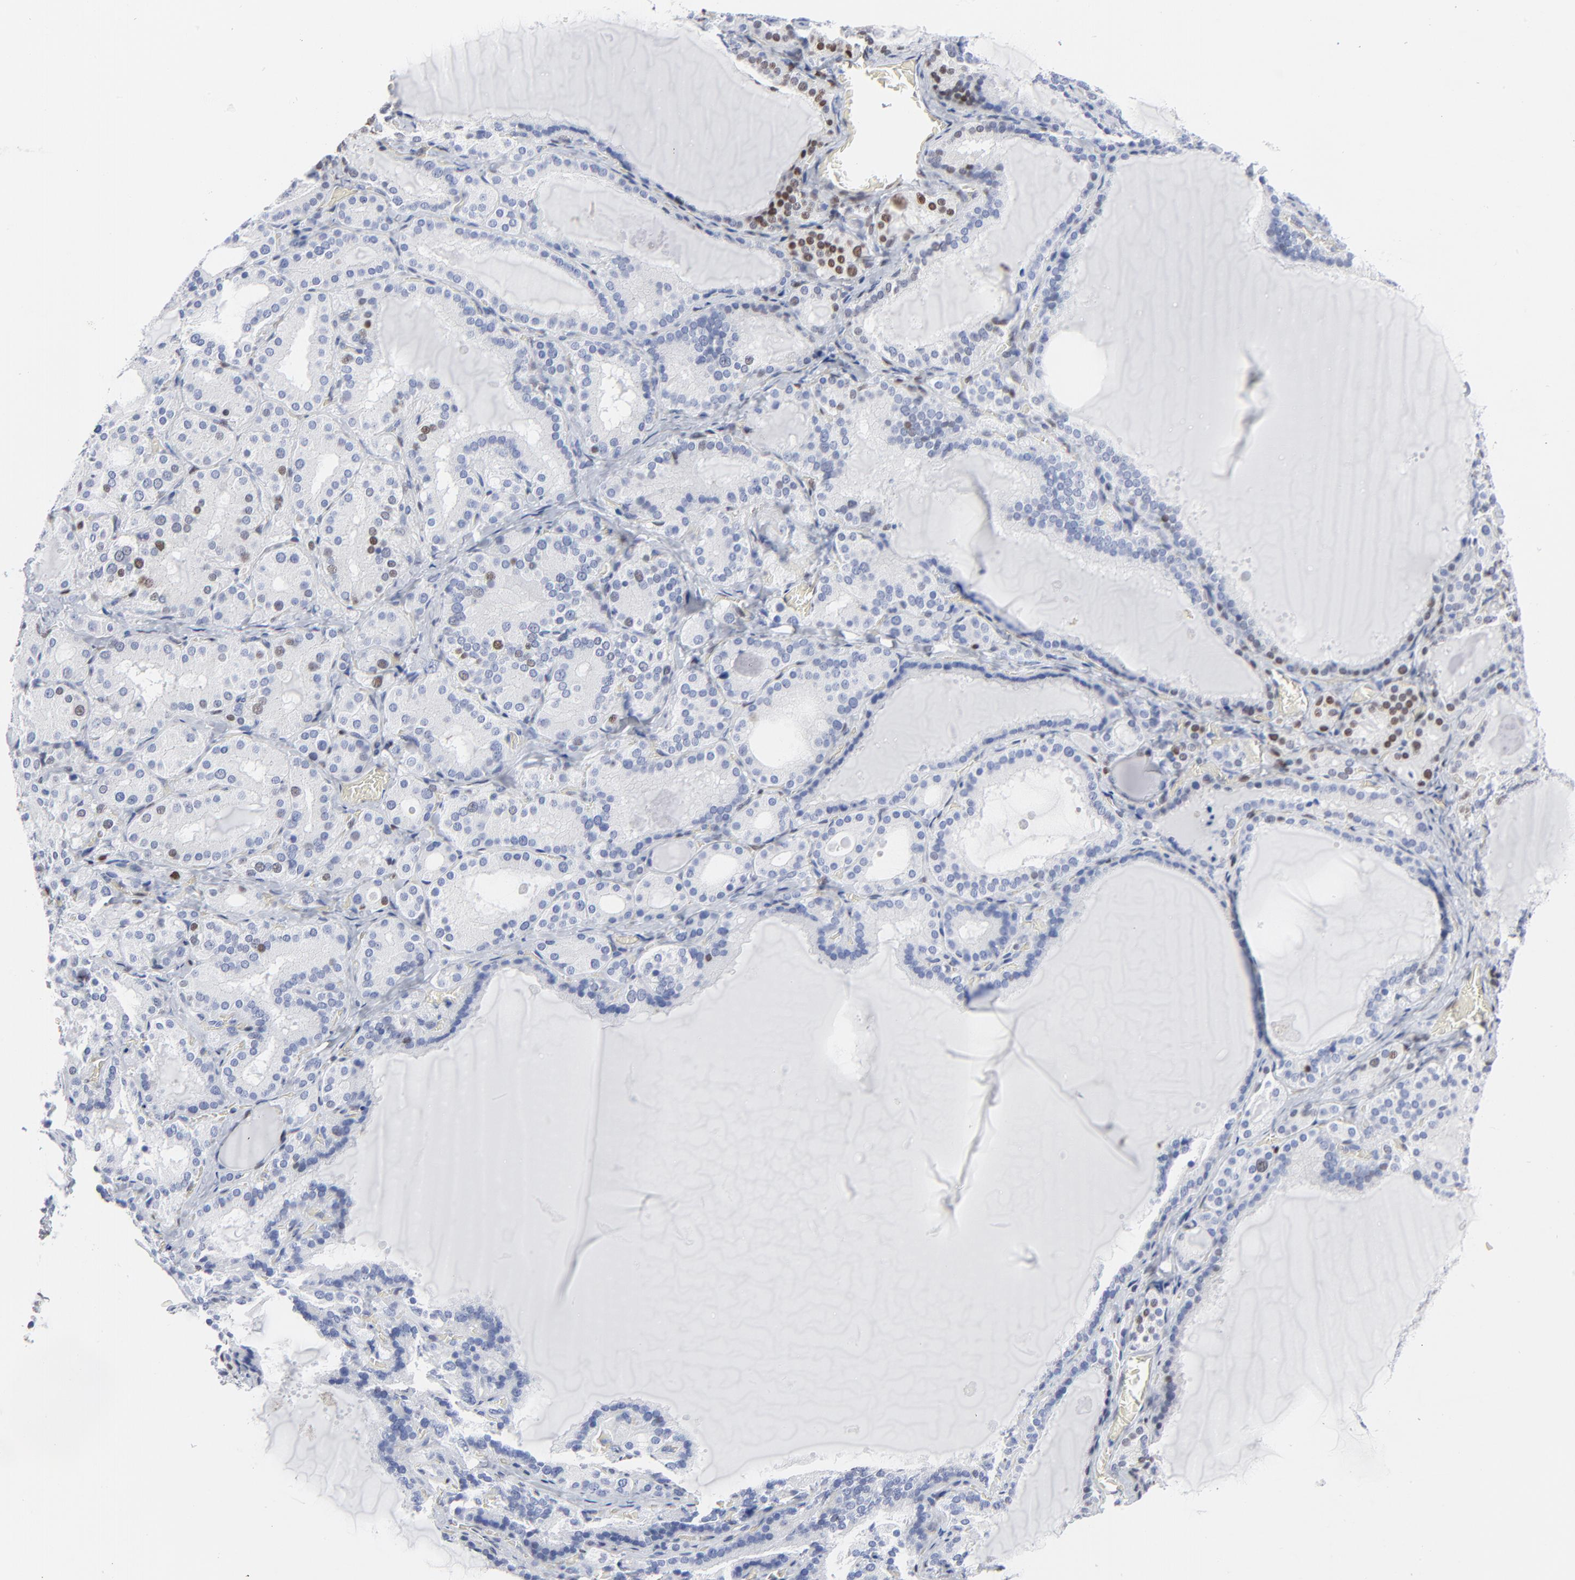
{"staining": {"intensity": "strong", "quantity": ">75%", "location": "nuclear"}, "tissue": "thyroid gland", "cell_type": "Glandular cells", "image_type": "normal", "snomed": [{"axis": "morphology", "description": "Normal tissue, NOS"}, {"axis": "topography", "description": "Thyroid gland"}], "caption": "Immunohistochemistry (IHC) histopathology image of unremarkable thyroid gland: human thyroid gland stained using immunohistochemistry (IHC) shows high levels of strong protein expression localized specifically in the nuclear of glandular cells, appearing as a nuclear brown color.", "gene": "JUN", "patient": {"sex": "female", "age": 33}}